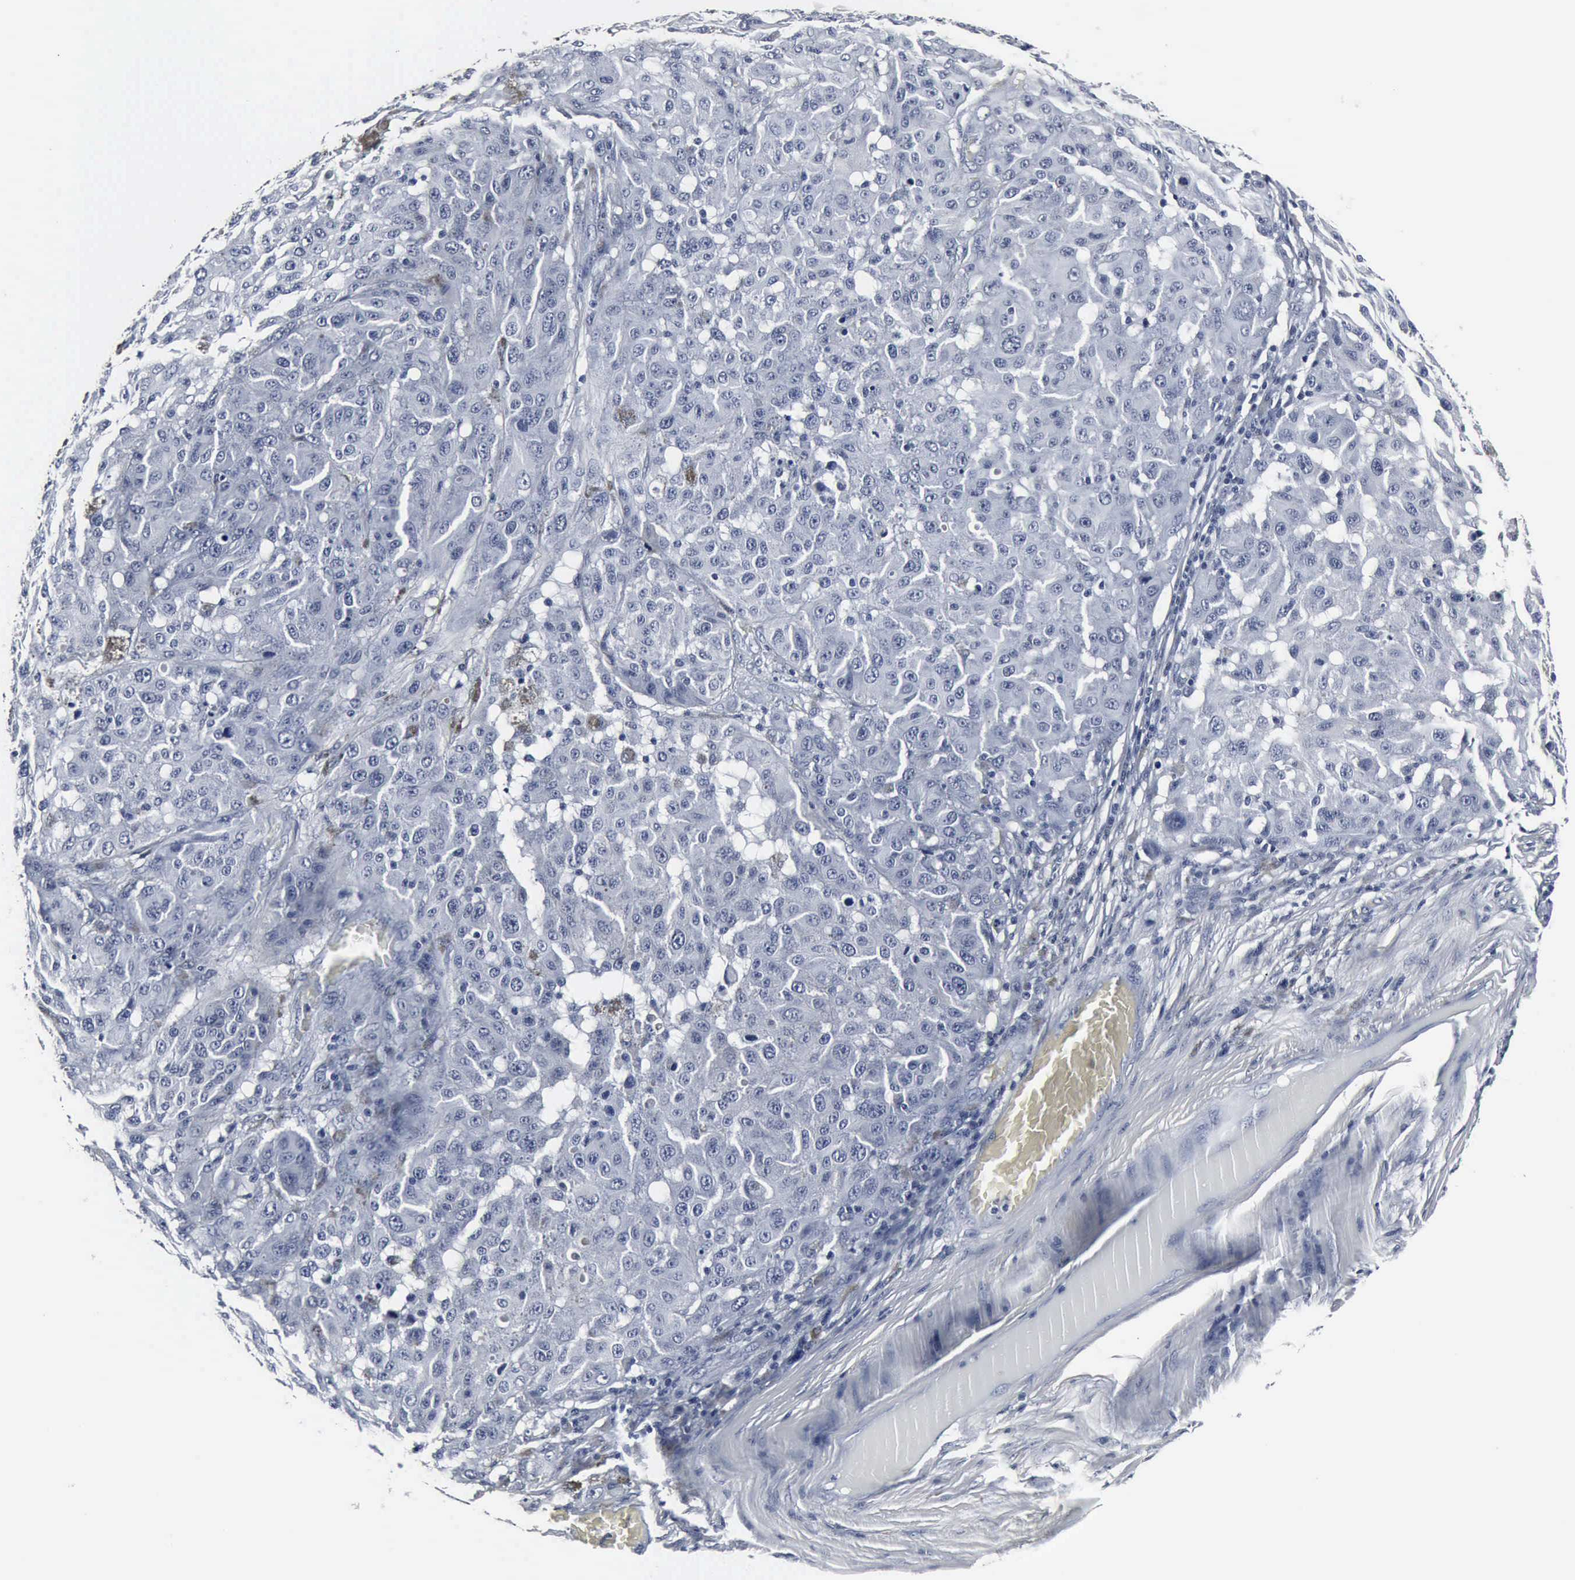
{"staining": {"intensity": "negative", "quantity": "none", "location": "none"}, "tissue": "melanoma", "cell_type": "Tumor cells", "image_type": "cancer", "snomed": [{"axis": "morphology", "description": "Malignant melanoma, NOS"}, {"axis": "topography", "description": "Skin"}], "caption": "This is an IHC image of melanoma. There is no expression in tumor cells.", "gene": "SNAP25", "patient": {"sex": "female", "age": 77}}